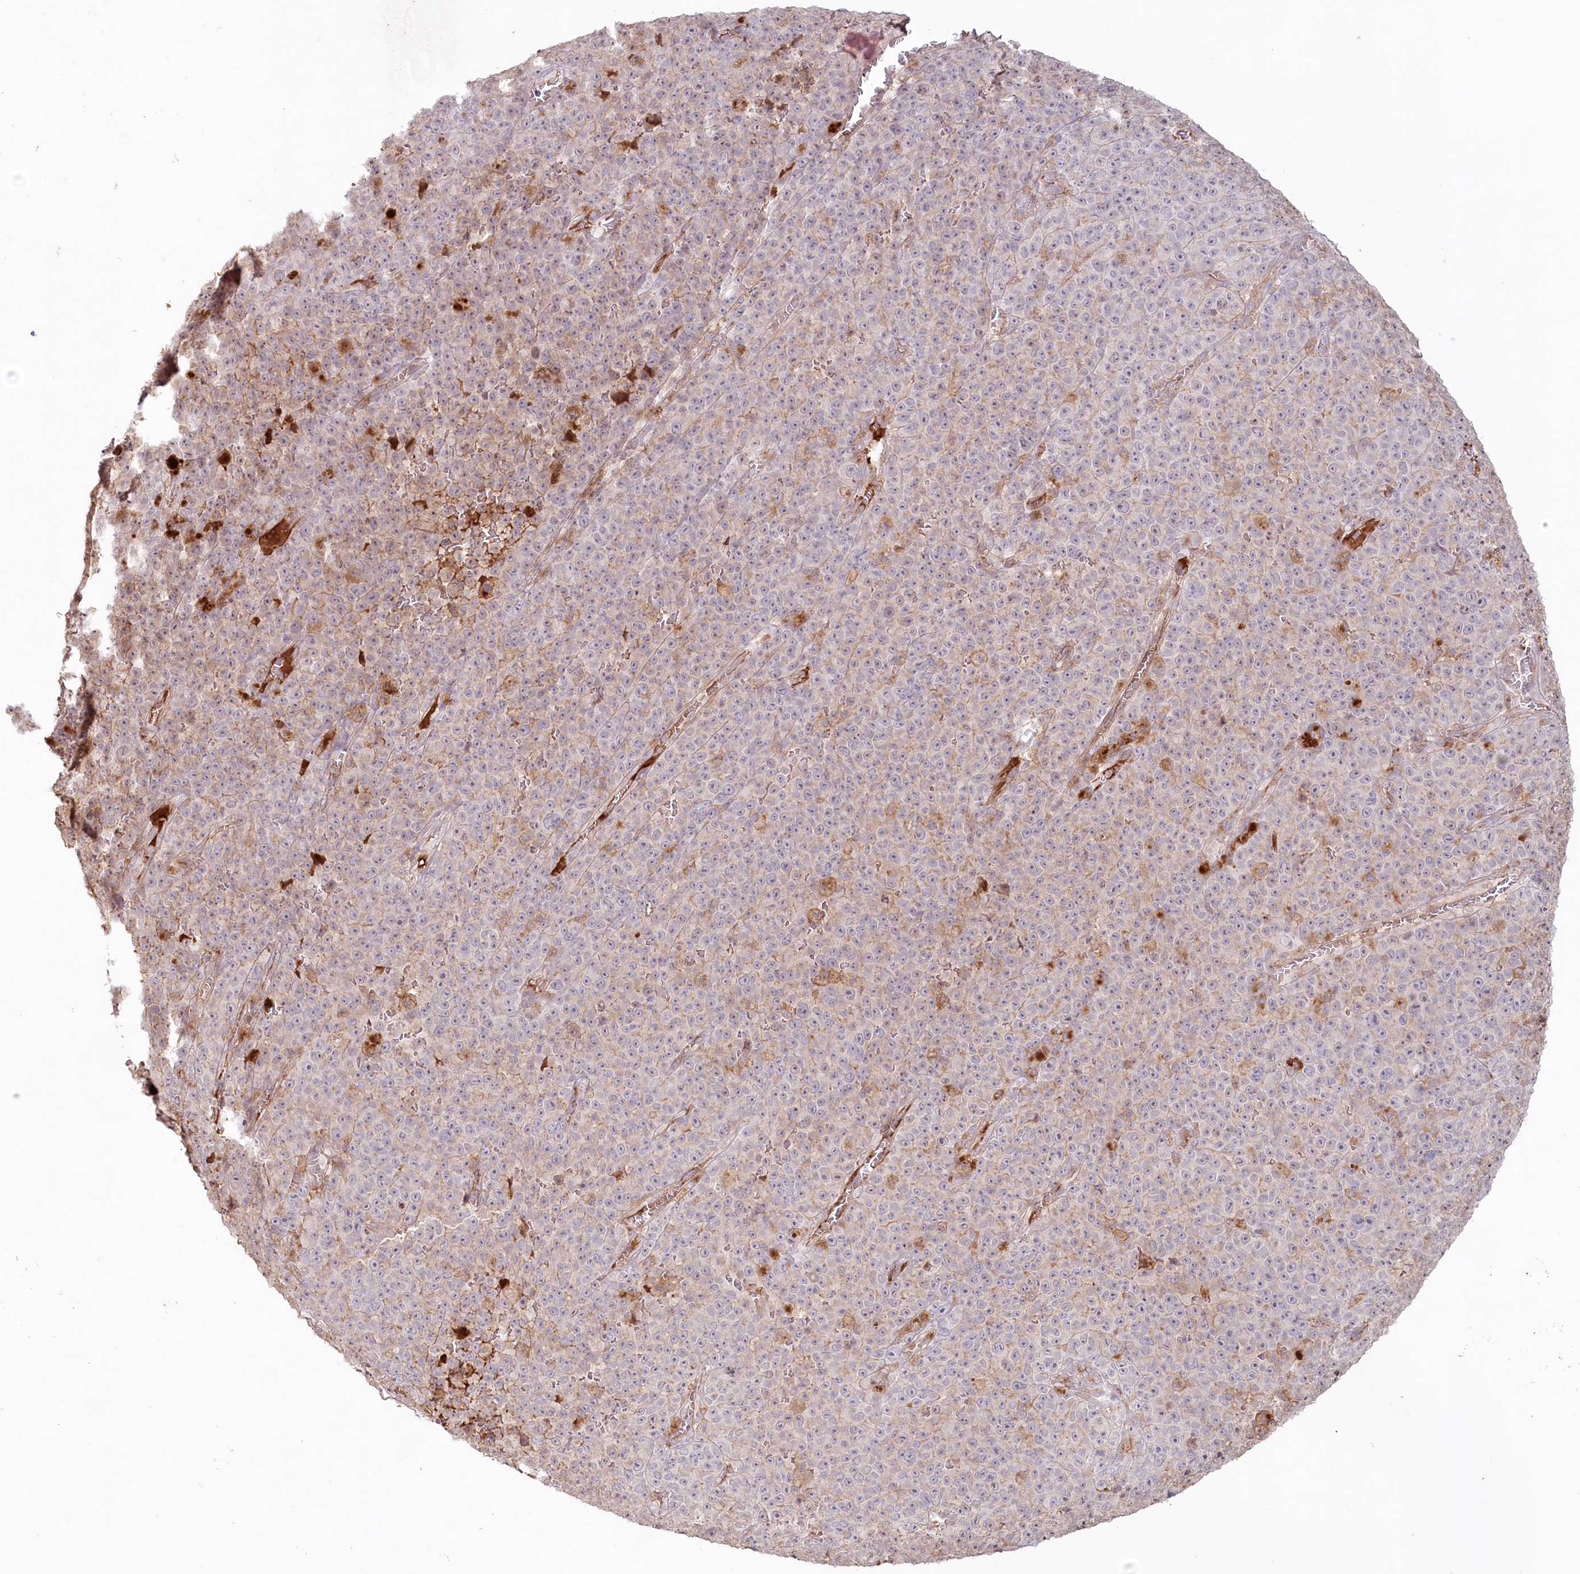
{"staining": {"intensity": "negative", "quantity": "none", "location": "none"}, "tissue": "melanoma", "cell_type": "Tumor cells", "image_type": "cancer", "snomed": [{"axis": "morphology", "description": "Malignant melanoma, NOS"}, {"axis": "topography", "description": "Skin"}], "caption": "Human melanoma stained for a protein using immunohistochemistry demonstrates no expression in tumor cells.", "gene": "PSAPL1", "patient": {"sex": "female", "age": 82}}